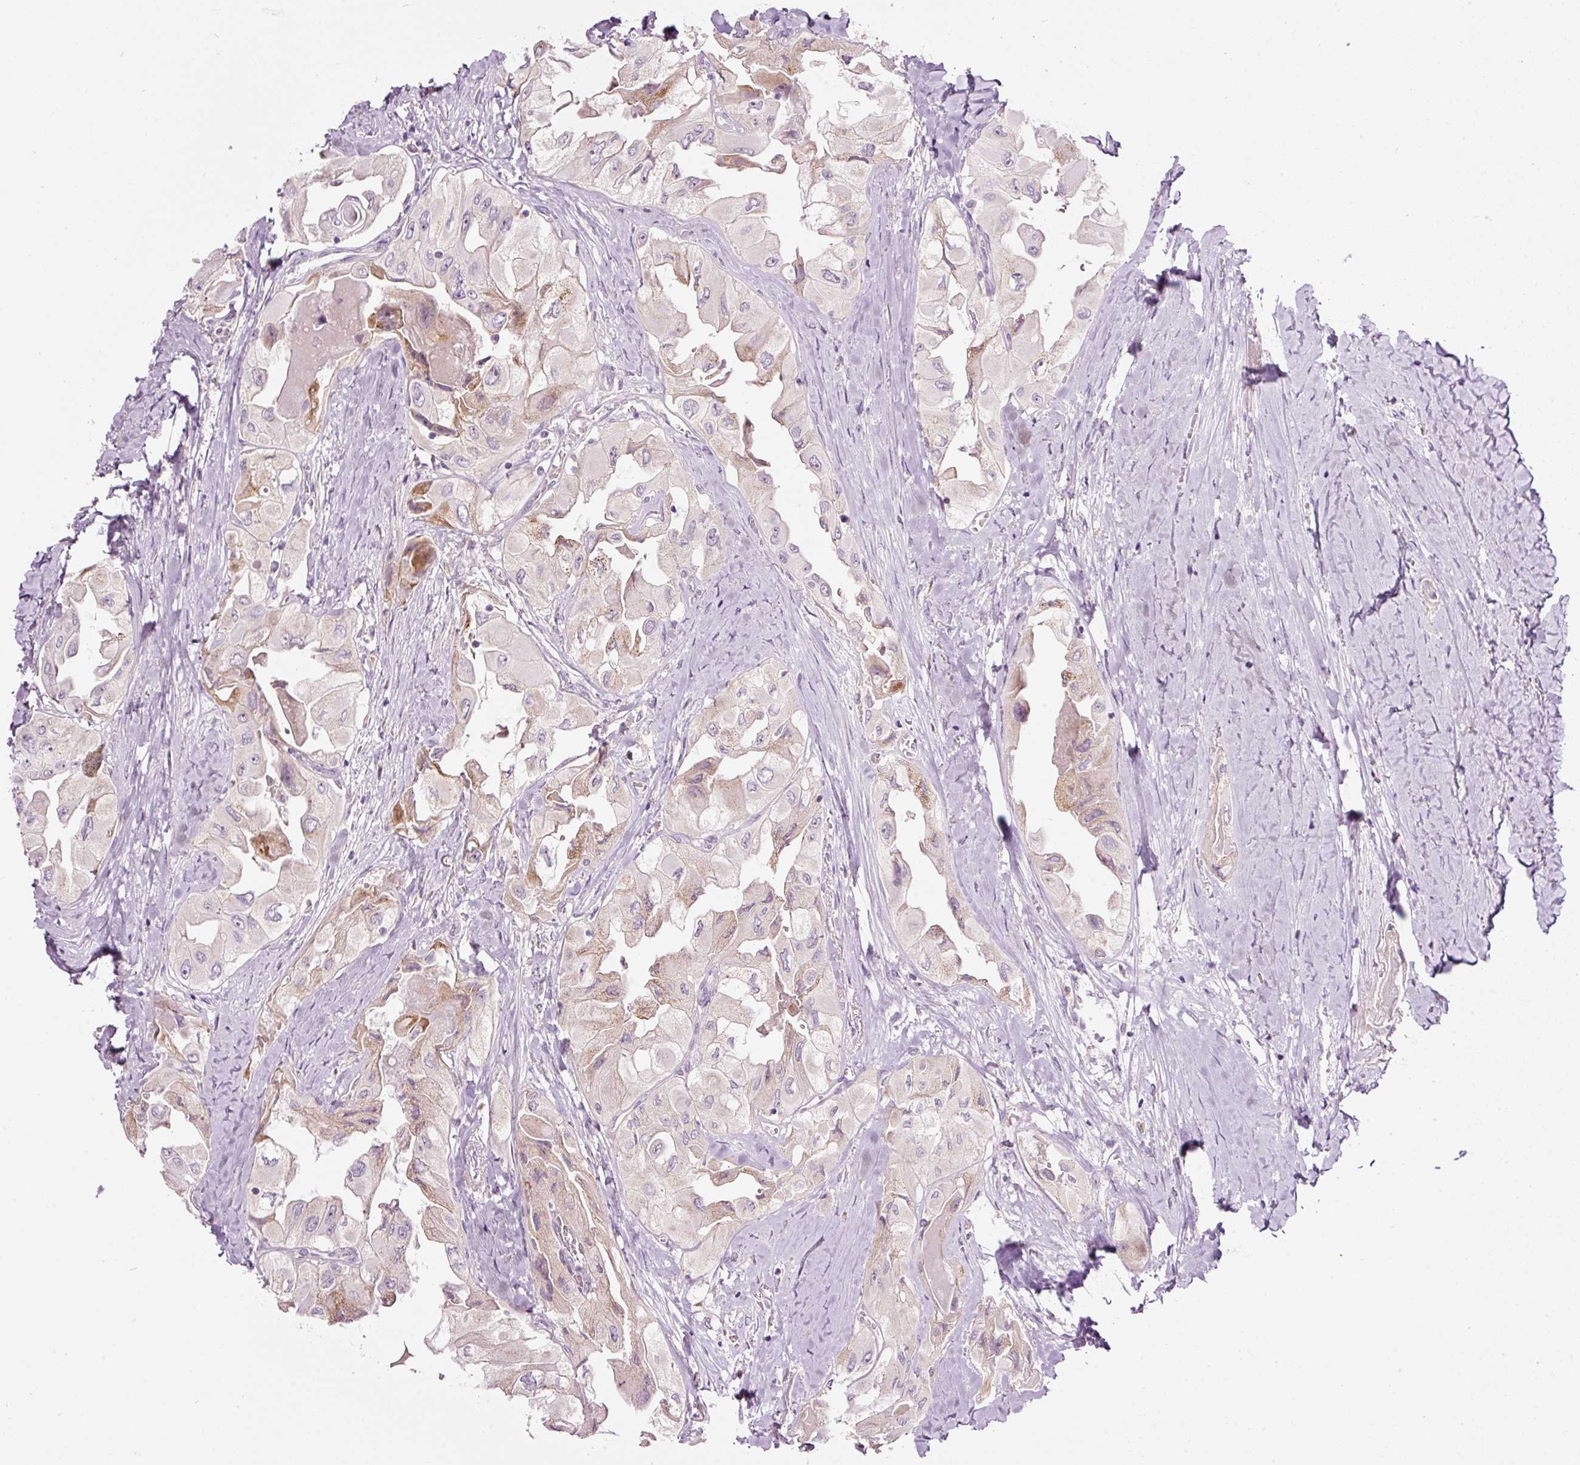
{"staining": {"intensity": "negative", "quantity": "none", "location": "none"}, "tissue": "thyroid cancer", "cell_type": "Tumor cells", "image_type": "cancer", "snomed": [{"axis": "morphology", "description": "Normal tissue, NOS"}, {"axis": "morphology", "description": "Papillary adenocarcinoma, NOS"}, {"axis": "topography", "description": "Thyroid gland"}], "caption": "This image is of thyroid cancer stained with IHC to label a protein in brown with the nuclei are counter-stained blue. There is no expression in tumor cells.", "gene": "RSPO2", "patient": {"sex": "female", "age": 59}}